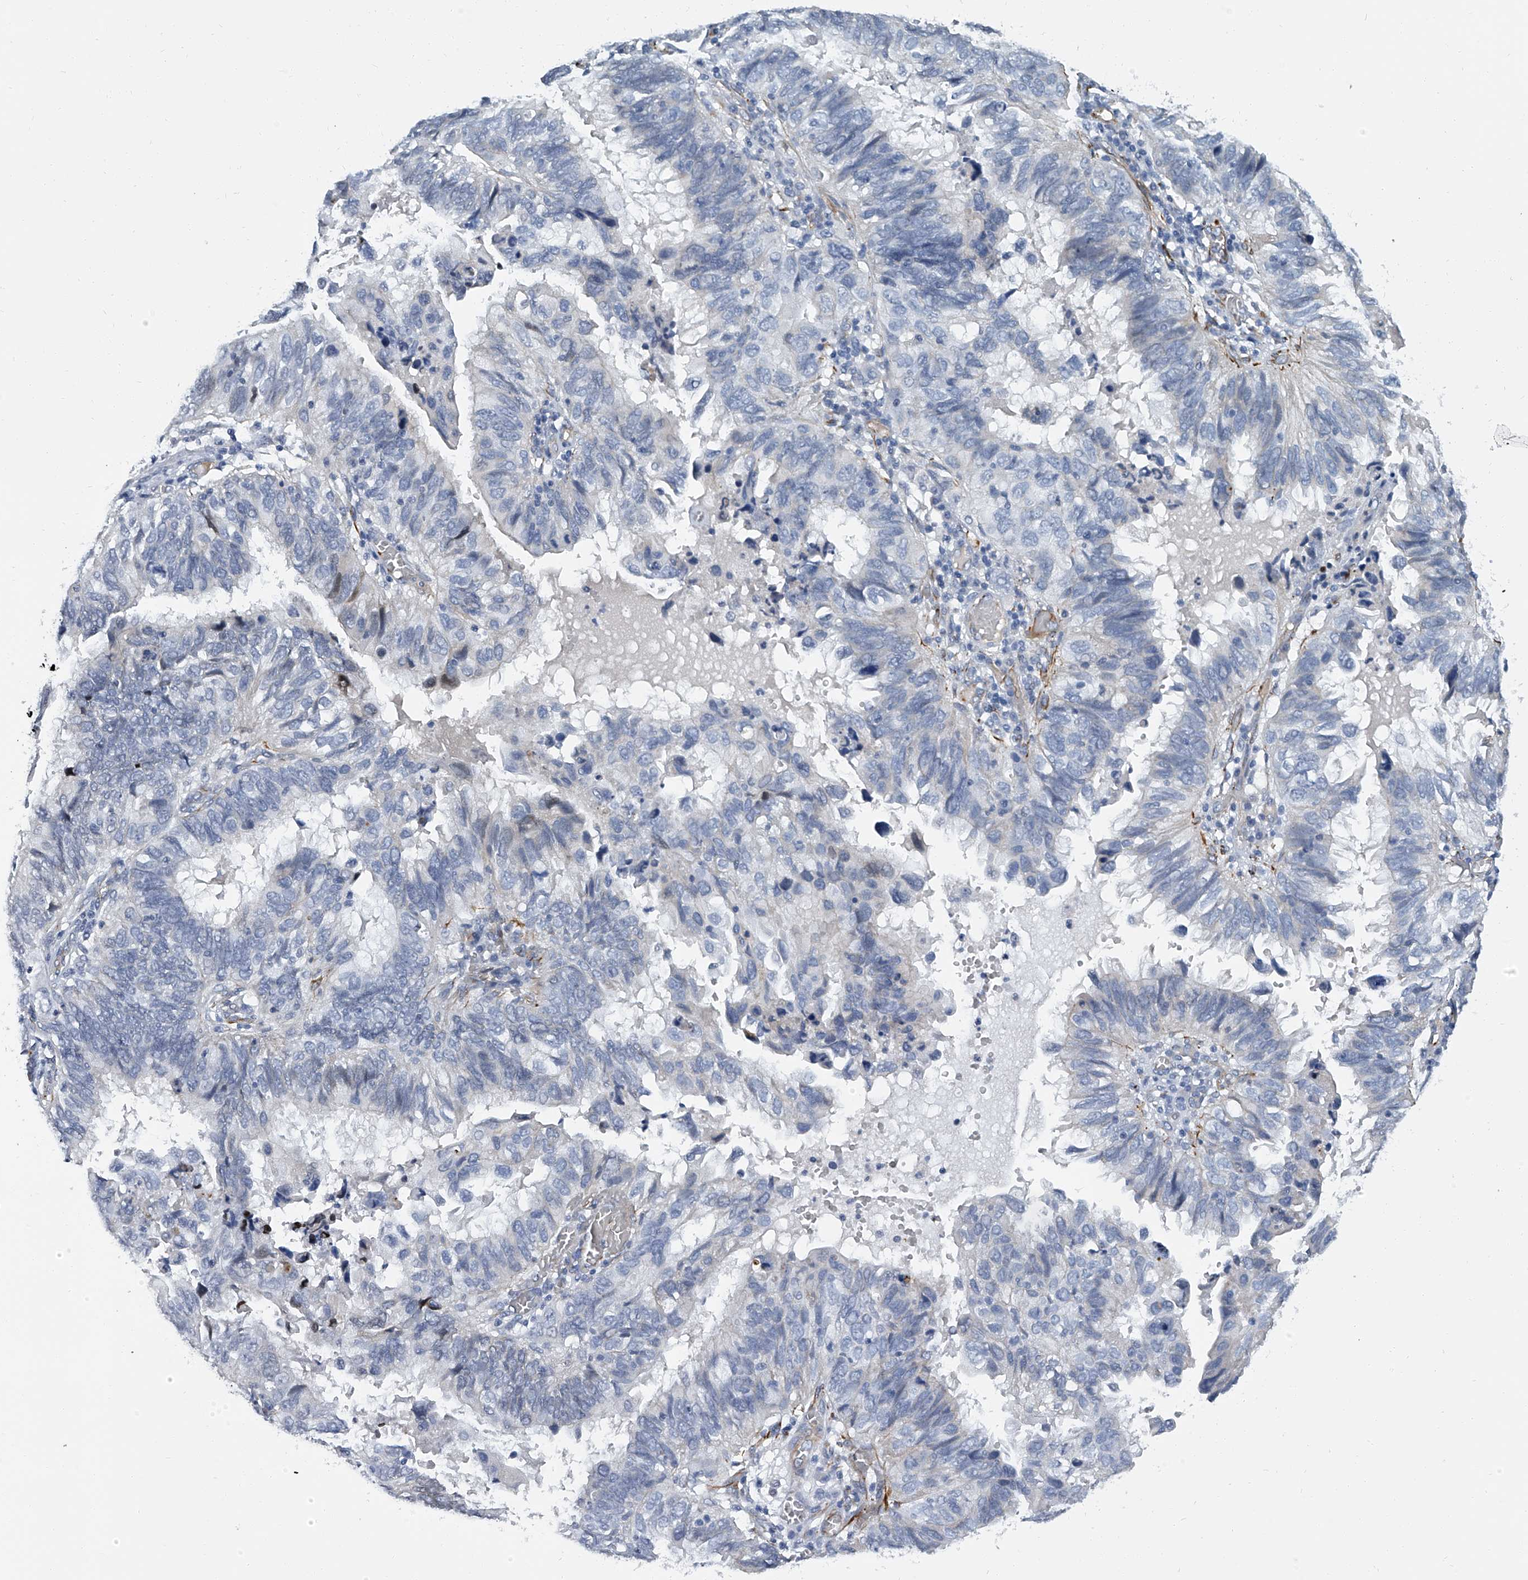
{"staining": {"intensity": "negative", "quantity": "none", "location": "none"}, "tissue": "endometrial cancer", "cell_type": "Tumor cells", "image_type": "cancer", "snomed": [{"axis": "morphology", "description": "Adenocarcinoma, NOS"}, {"axis": "topography", "description": "Uterus"}], "caption": "Tumor cells show no significant expression in endometrial cancer (adenocarcinoma).", "gene": "KIRREL1", "patient": {"sex": "female", "age": 77}}